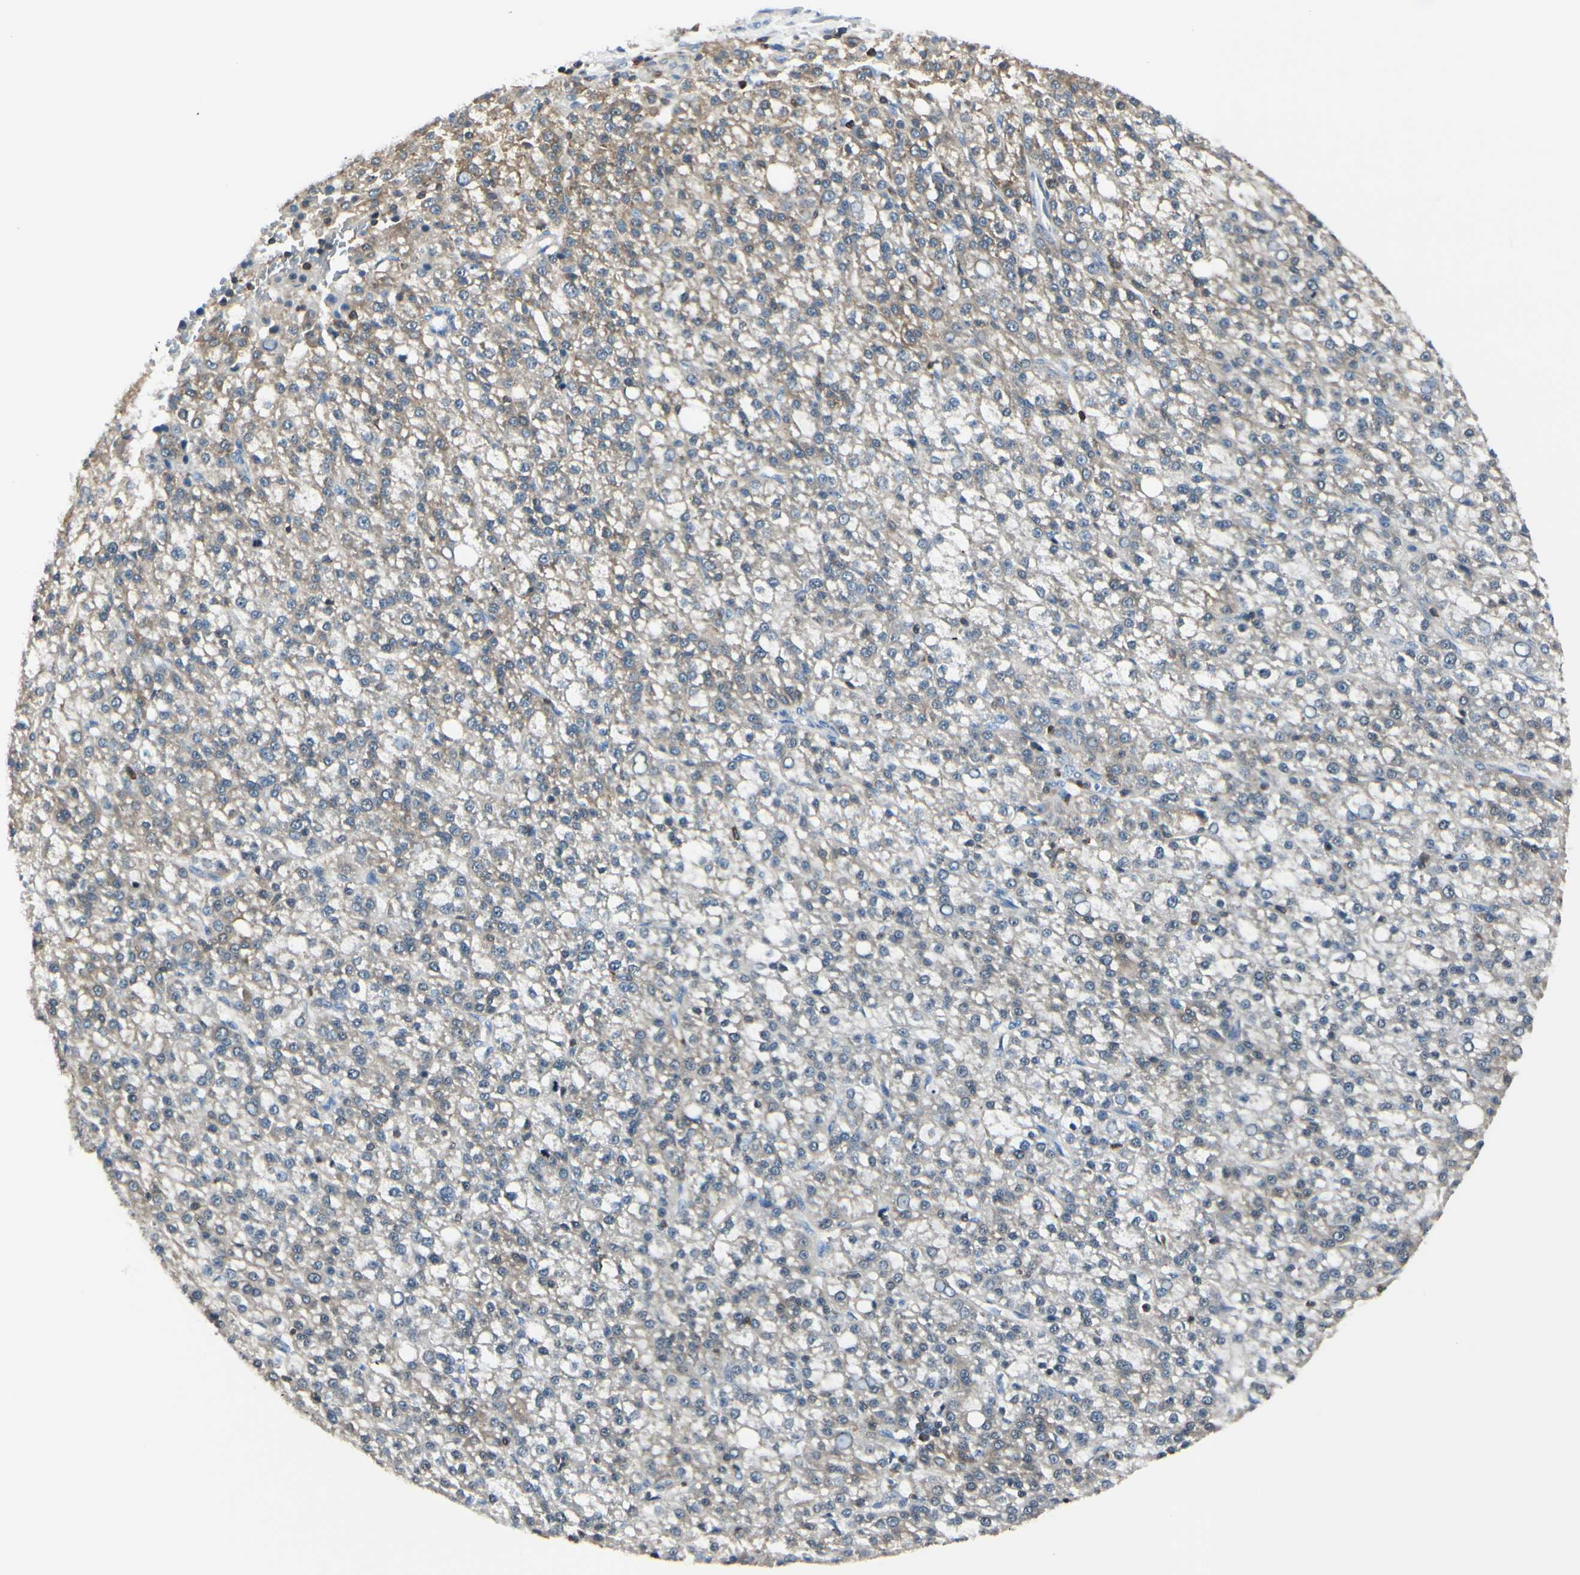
{"staining": {"intensity": "weak", "quantity": "<25%", "location": "cytoplasmic/membranous"}, "tissue": "liver cancer", "cell_type": "Tumor cells", "image_type": "cancer", "snomed": [{"axis": "morphology", "description": "Carcinoma, Hepatocellular, NOS"}, {"axis": "topography", "description": "Liver"}], "caption": "Immunohistochemistry of liver hepatocellular carcinoma shows no staining in tumor cells.", "gene": "SLC9A3R1", "patient": {"sex": "female", "age": 58}}